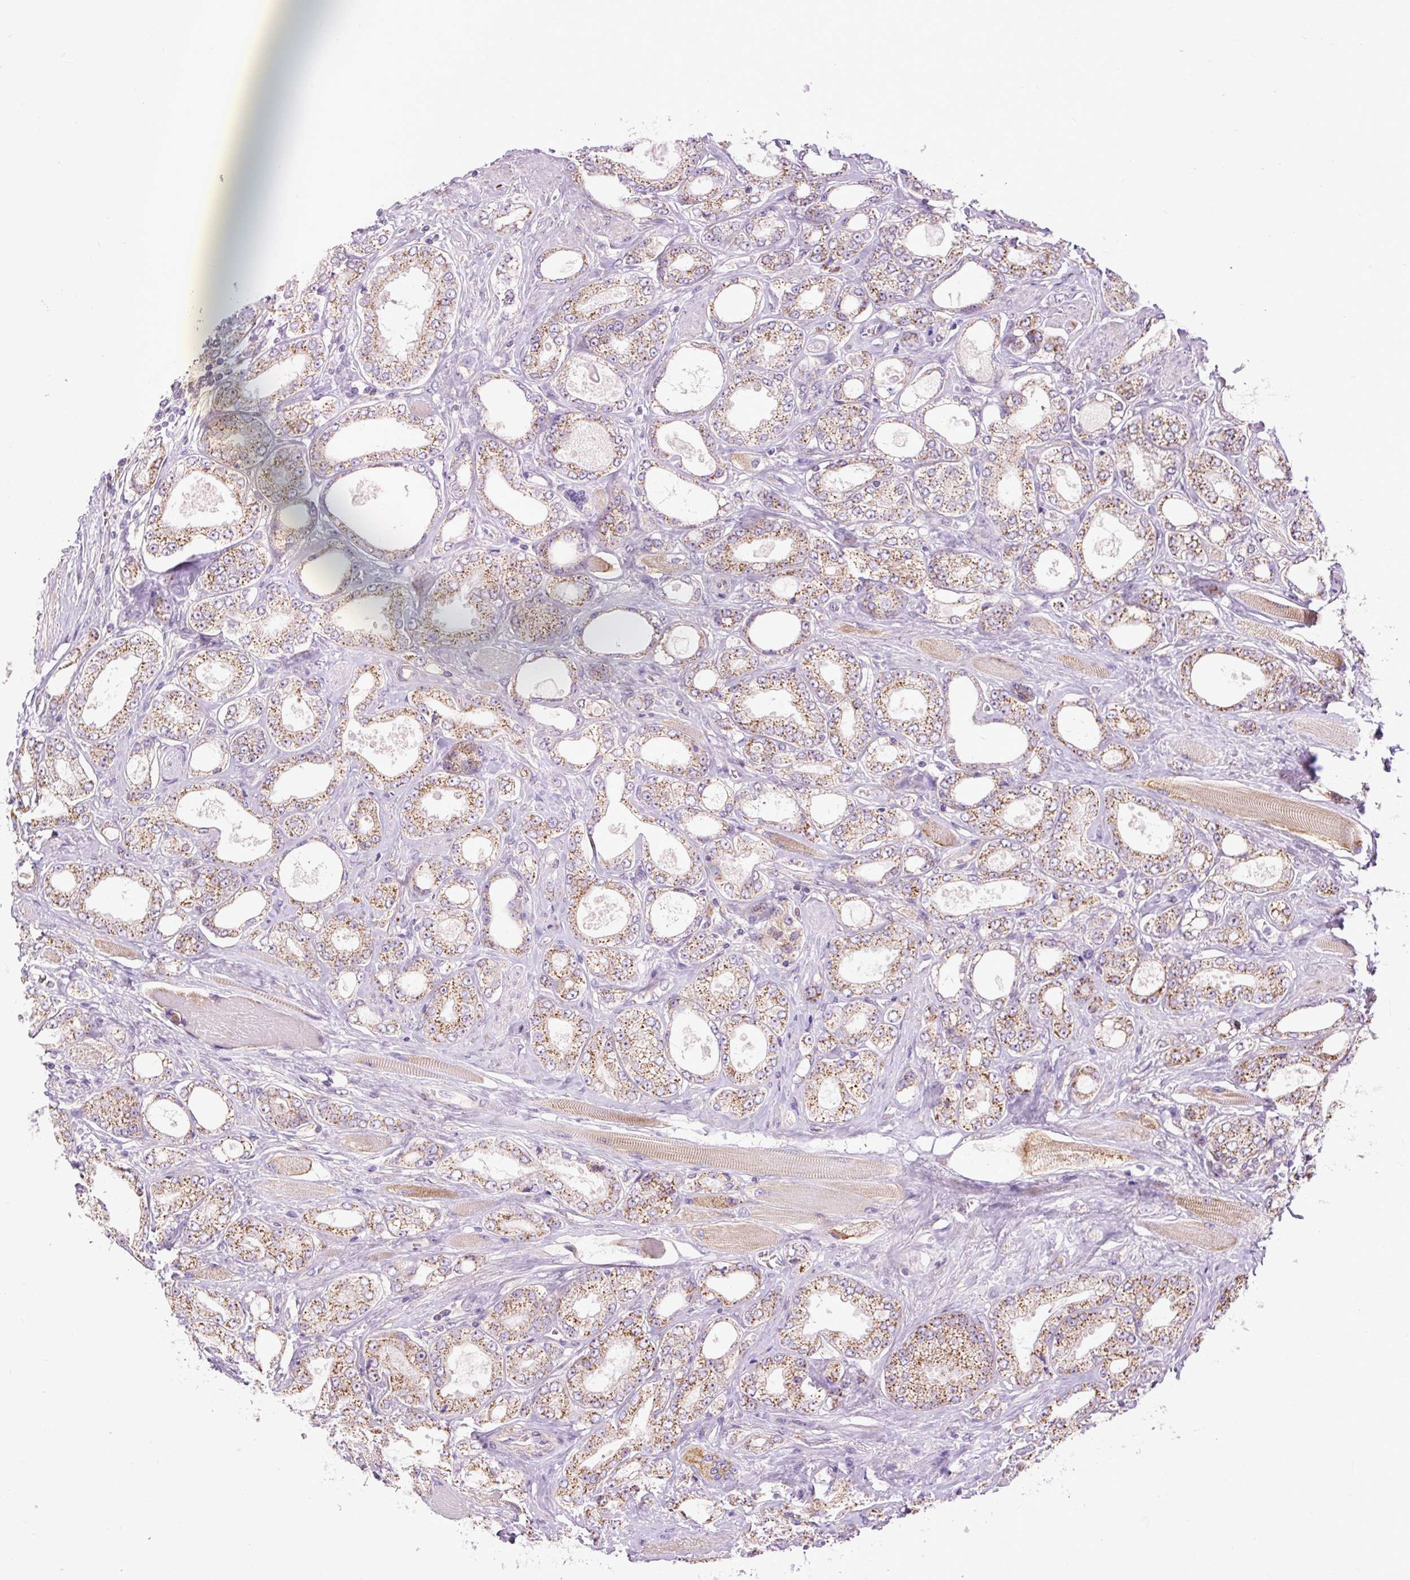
{"staining": {"intensity": "moderate", "quantity": "25%-75%", "location": "cytoplasmic/membranous"}, "tissue": "prostate cancer", "cell_type": "Tumor cells", "image_type": "cancer", "snomed": [{"axis": "morphology", "description": "Adenocarcinoma, High grade"}, {"axis": "topography", "description": "Prostate"}], "caption": "Prostate adenocarcinoma (high-grade) stained with IHC displays moderate cytoplasmic/membranous staining in about 25%-75% of tumor cells. The staining is performed using DAB brown chromogen to label protein expression. The nuclei are counter-stained blue using hematoxylin.", "gene": "TM2D3", "patient": {"sex": "male", "age": 68}}